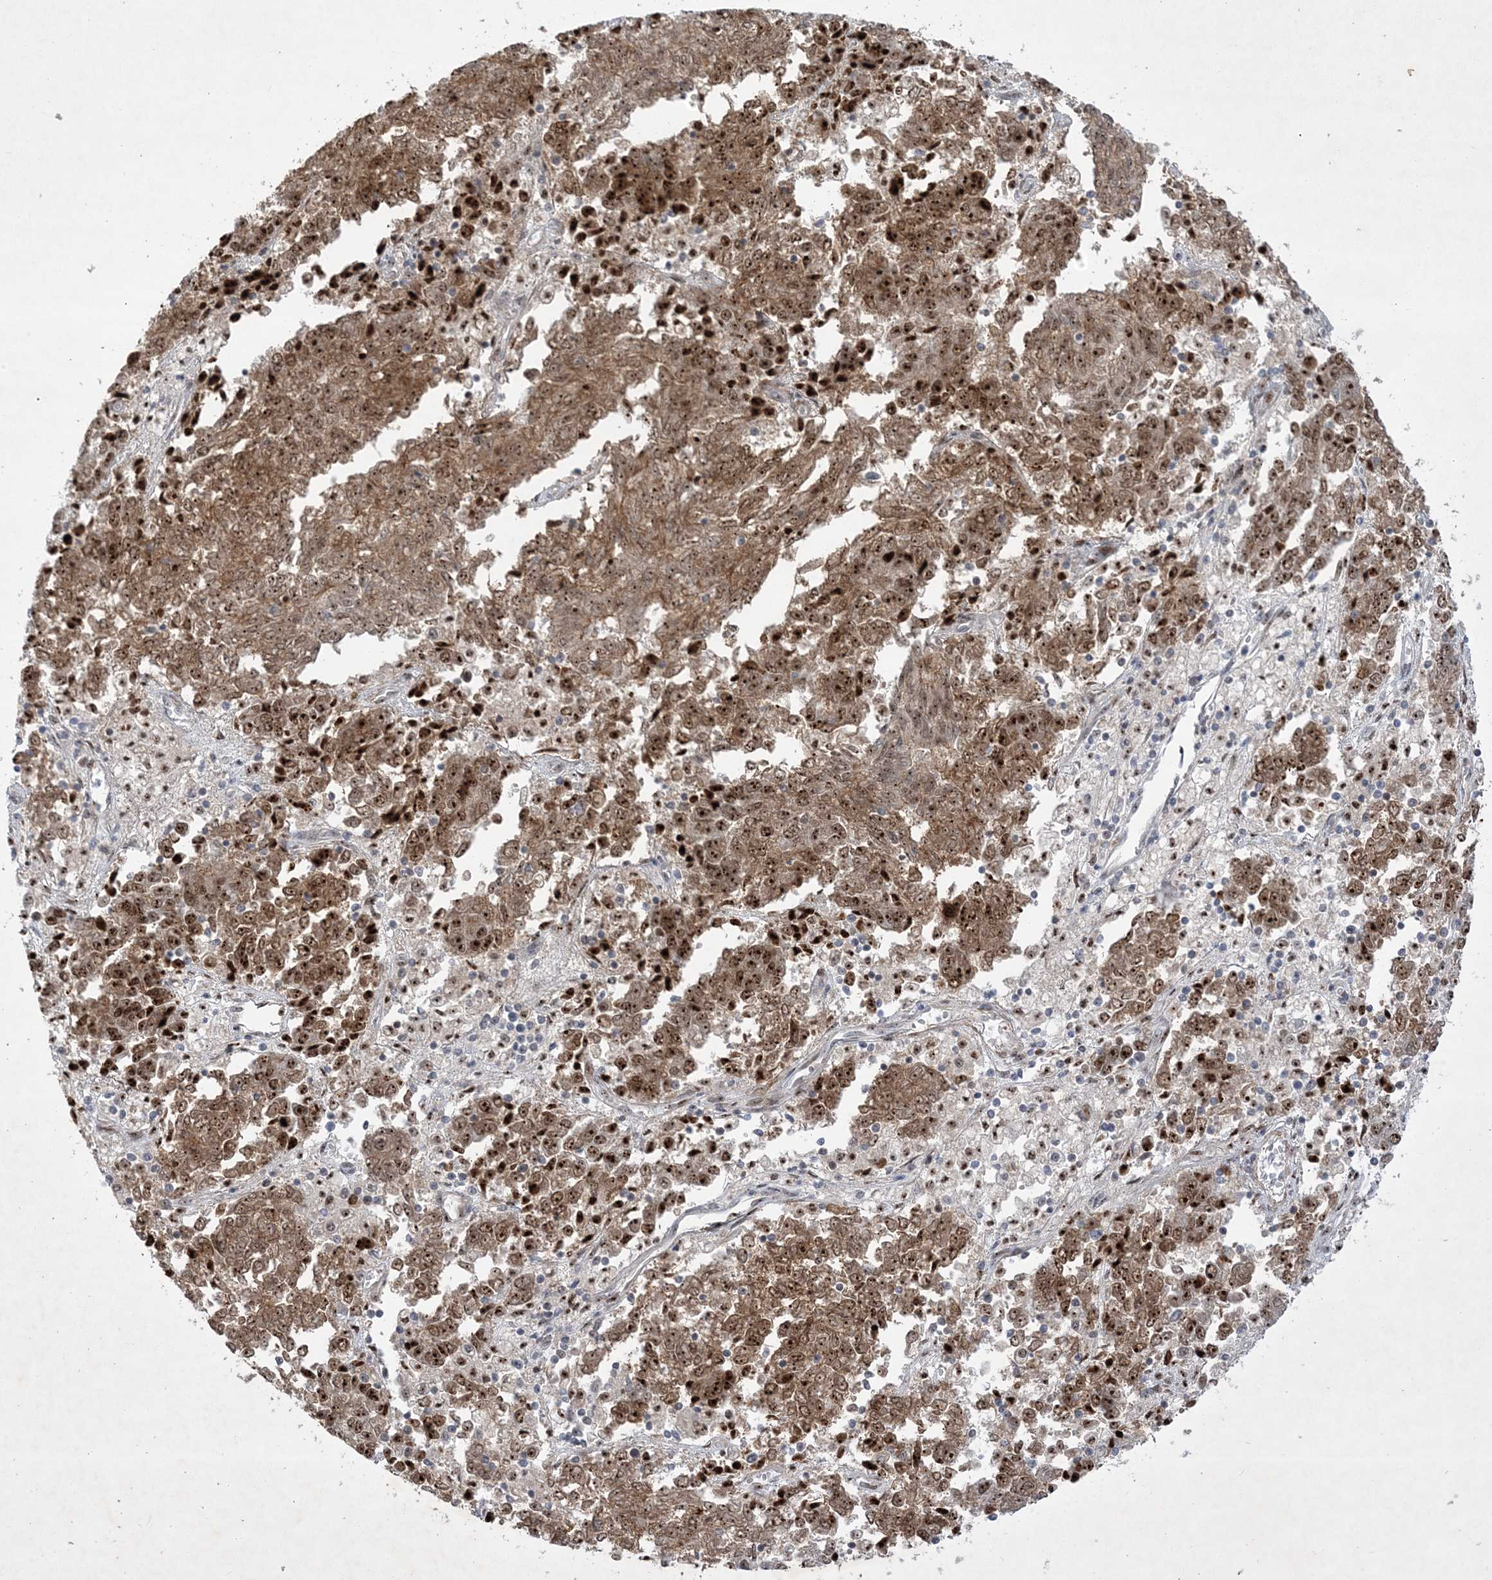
{"staining": {"intensity": "moderate", "quantity": ">75%", "location": "cytoplasmic/membranous,nuclear"}, "tissue": "endometrial cancer", "cell_type": "Tumor cells", "image_type": "cancer", "snomed": [{"axis": "morphology", "description": "Adenocarcinoma, NOS"}, {"axis": "topography", "description": "Endometrium"}], "caption": "Human endometrial adenocarcinoma stained for a protein (brown) exhibits moderate cytoplasmic/membranous and nuclear positive expression in about >75% of tumor cells.", "gene": "NPM3", "patient": {"sex": "female", "age": 80}}